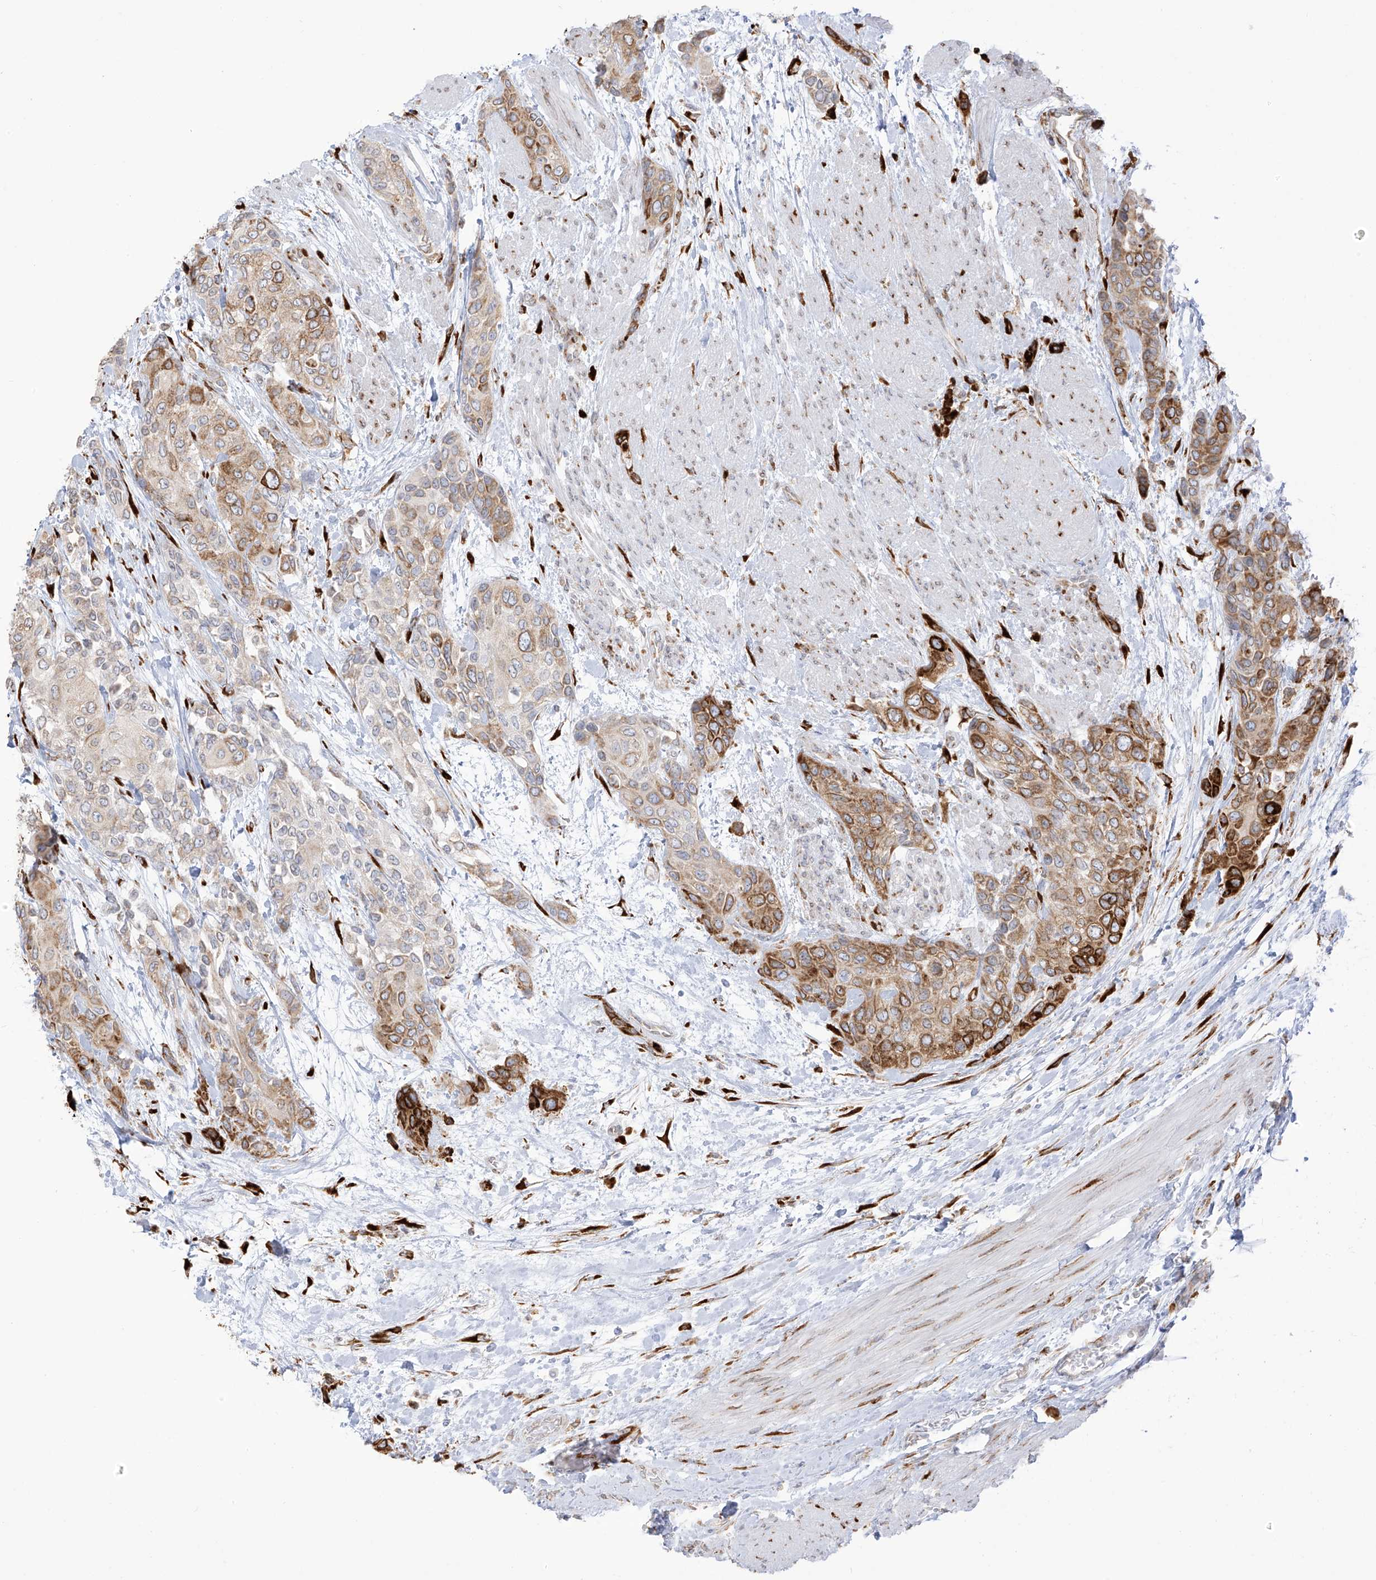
{"staining": {"intensity": "moderate", "quantity": "25%-75%", "location": "cytoplasmic/membranous"}, "tissue": "urothelial cancer", "cell_type": "Tumor cells", "image_type": "cancer", "snomed": [{"axis": "morphology", "description": "Normal tissue, NOS"}, {"axis": "morphology", "description": "Urothelial carcinoma, High grade"}, {"axis": "topography", "description": "Vascular tissue"}, {"axis": "topography", "description": "Urinary bladder"}], "caption": "Immunohistochemical staining of human urothelial carcinoma (high-grade) exhibits moderate cytoplasmic/membranous protein positivity in approximately 25%-75% of tumor cells. (Brightfield microscopy of DAB IHC at high magnification).", "gene": "LRRC59", "patient": {"sex": "female", "age": 56}}